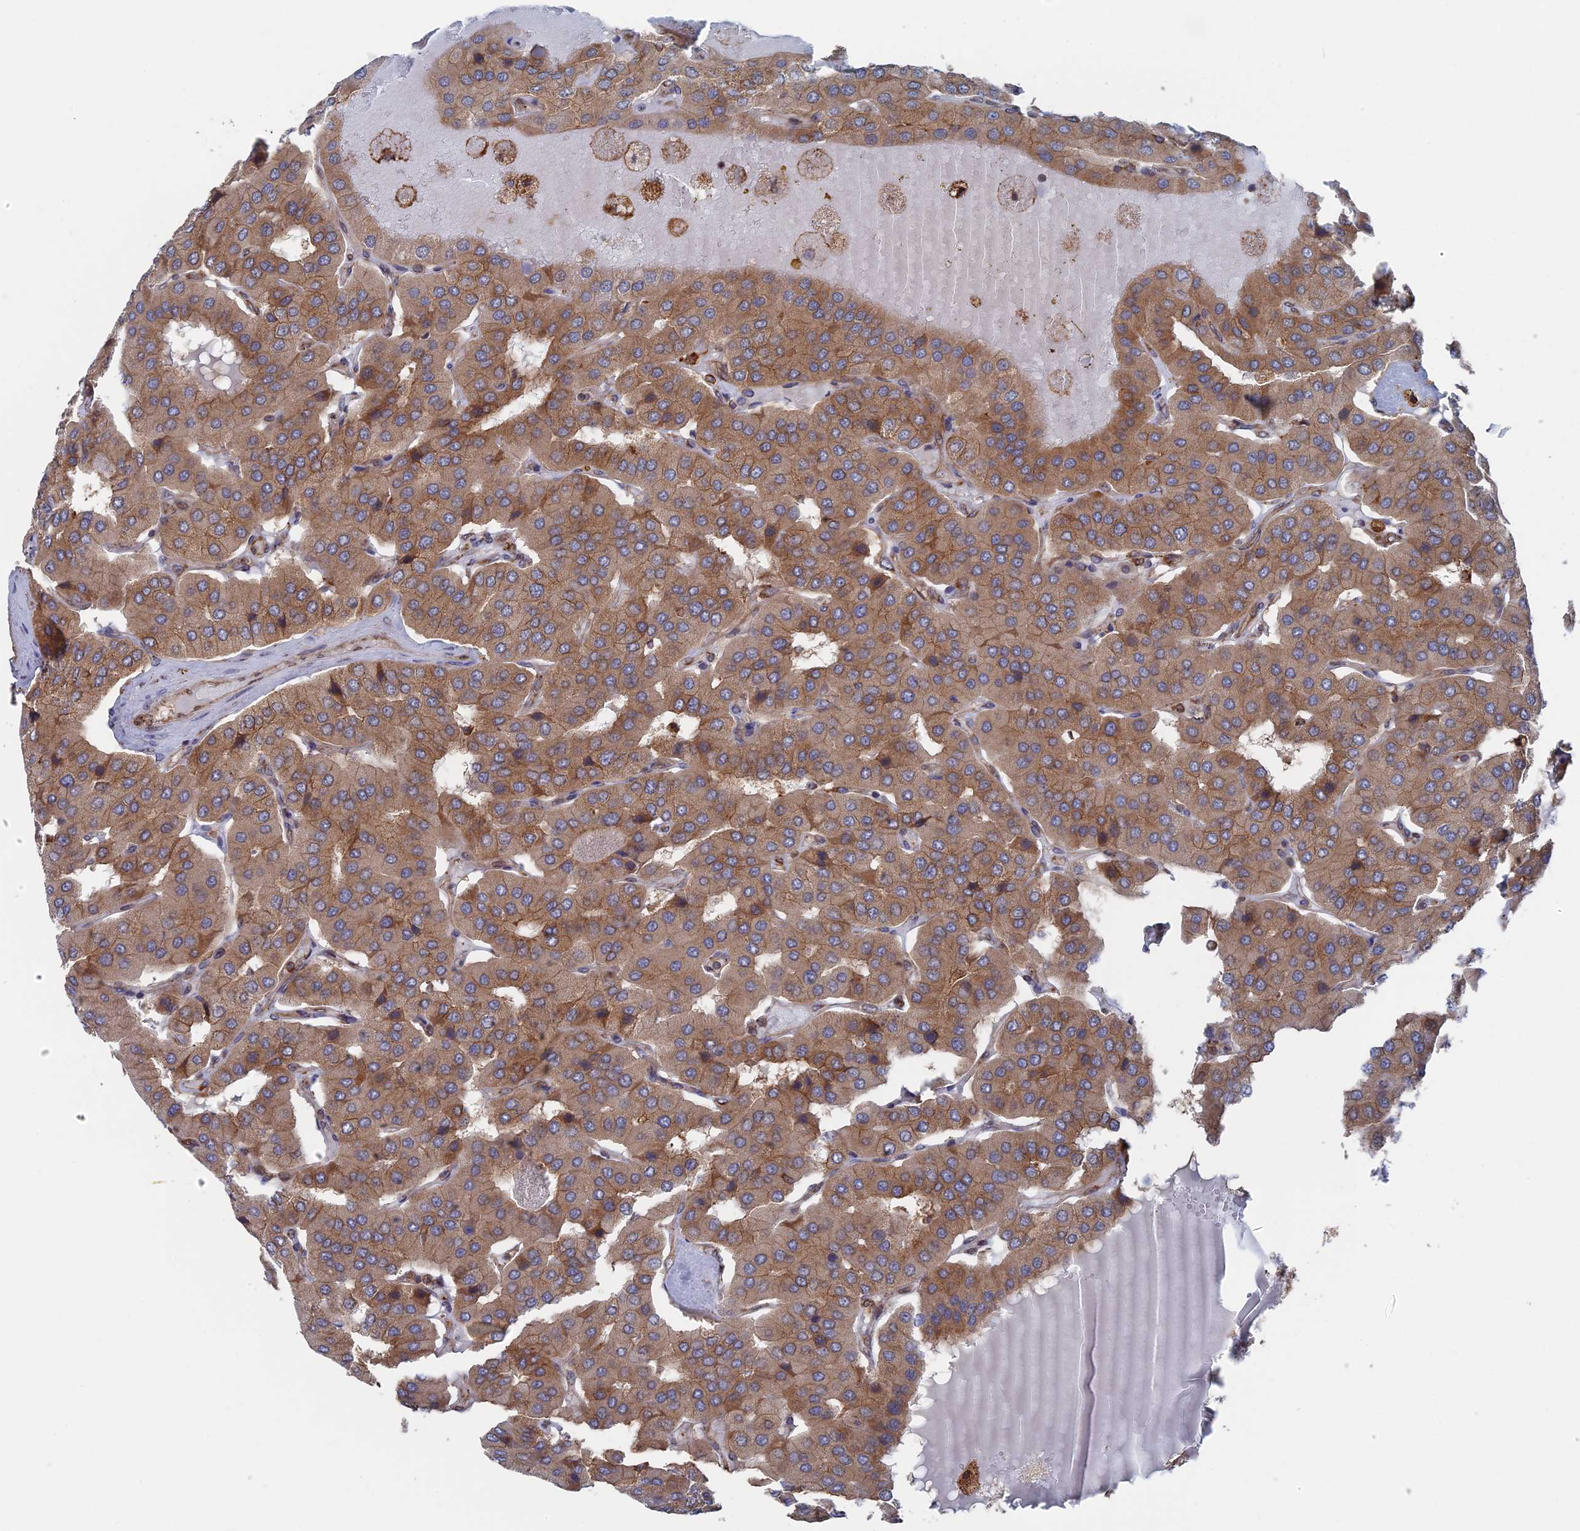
{"staining": {"intensity": "moderate", "quantity": ">75%", "location": "cytoplasmic/membranous"}, "tissue": "parathyroid gland", "cell_type": "Glandular cells", "image_type": "normal", "snomed": [{"axis": "morphology", "description": "Normal tissue, NOS"}, {"axis": "morphology", "description": "Adenoma, NOS"}, {"axis": "topography", "description": "Parathyroid gland"}], "caption": "DAB immunohistochemical staining of normal parathyroid gland demonstrates moderate cytoplasmic/membranous protein positivity in about >75% of glandular cells.", "gene": "BPIFB6", "patient": {"sex": "female", "age": 86}}